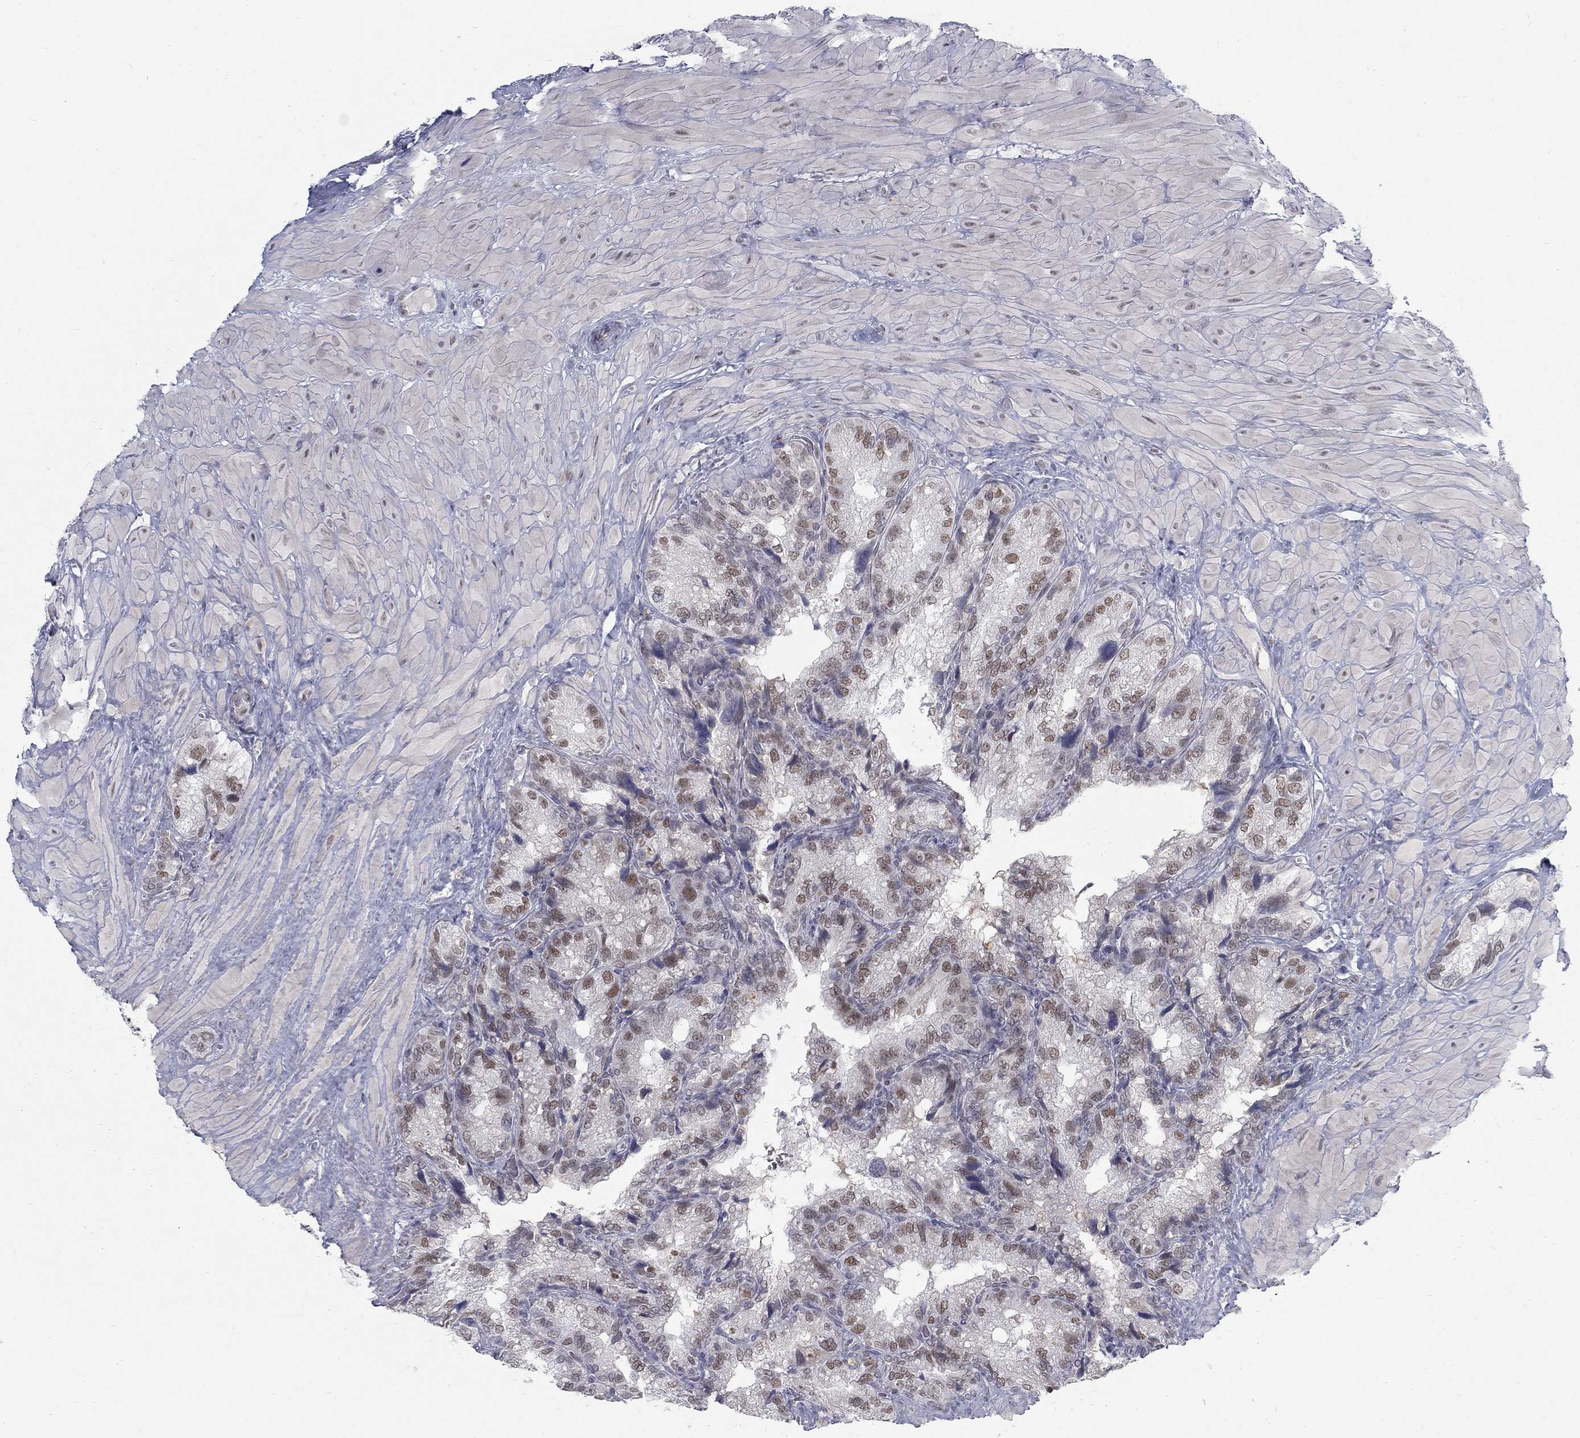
{"staining": {"intensity": "moderate", "quantity": "<25%", "location": "nuclear"}, "tissue": "prostate cancer", "cell_type": "Tumor cells", "image_type": "cancer", "snomed": [{"axis": "morphology", "description": "Adenocarcinoma, NOS"}, {"axis": "topography", "description": "Prostate and seminal vesicle, NOS"}], "caption": "This is a photomicrograph of immunohistochemistry staining of prostate cancer, which shows moderate positivity in the nuclear of tumor cells.", "gene": "GCFC2", "patient": {"sex": "male", "age": 62}}